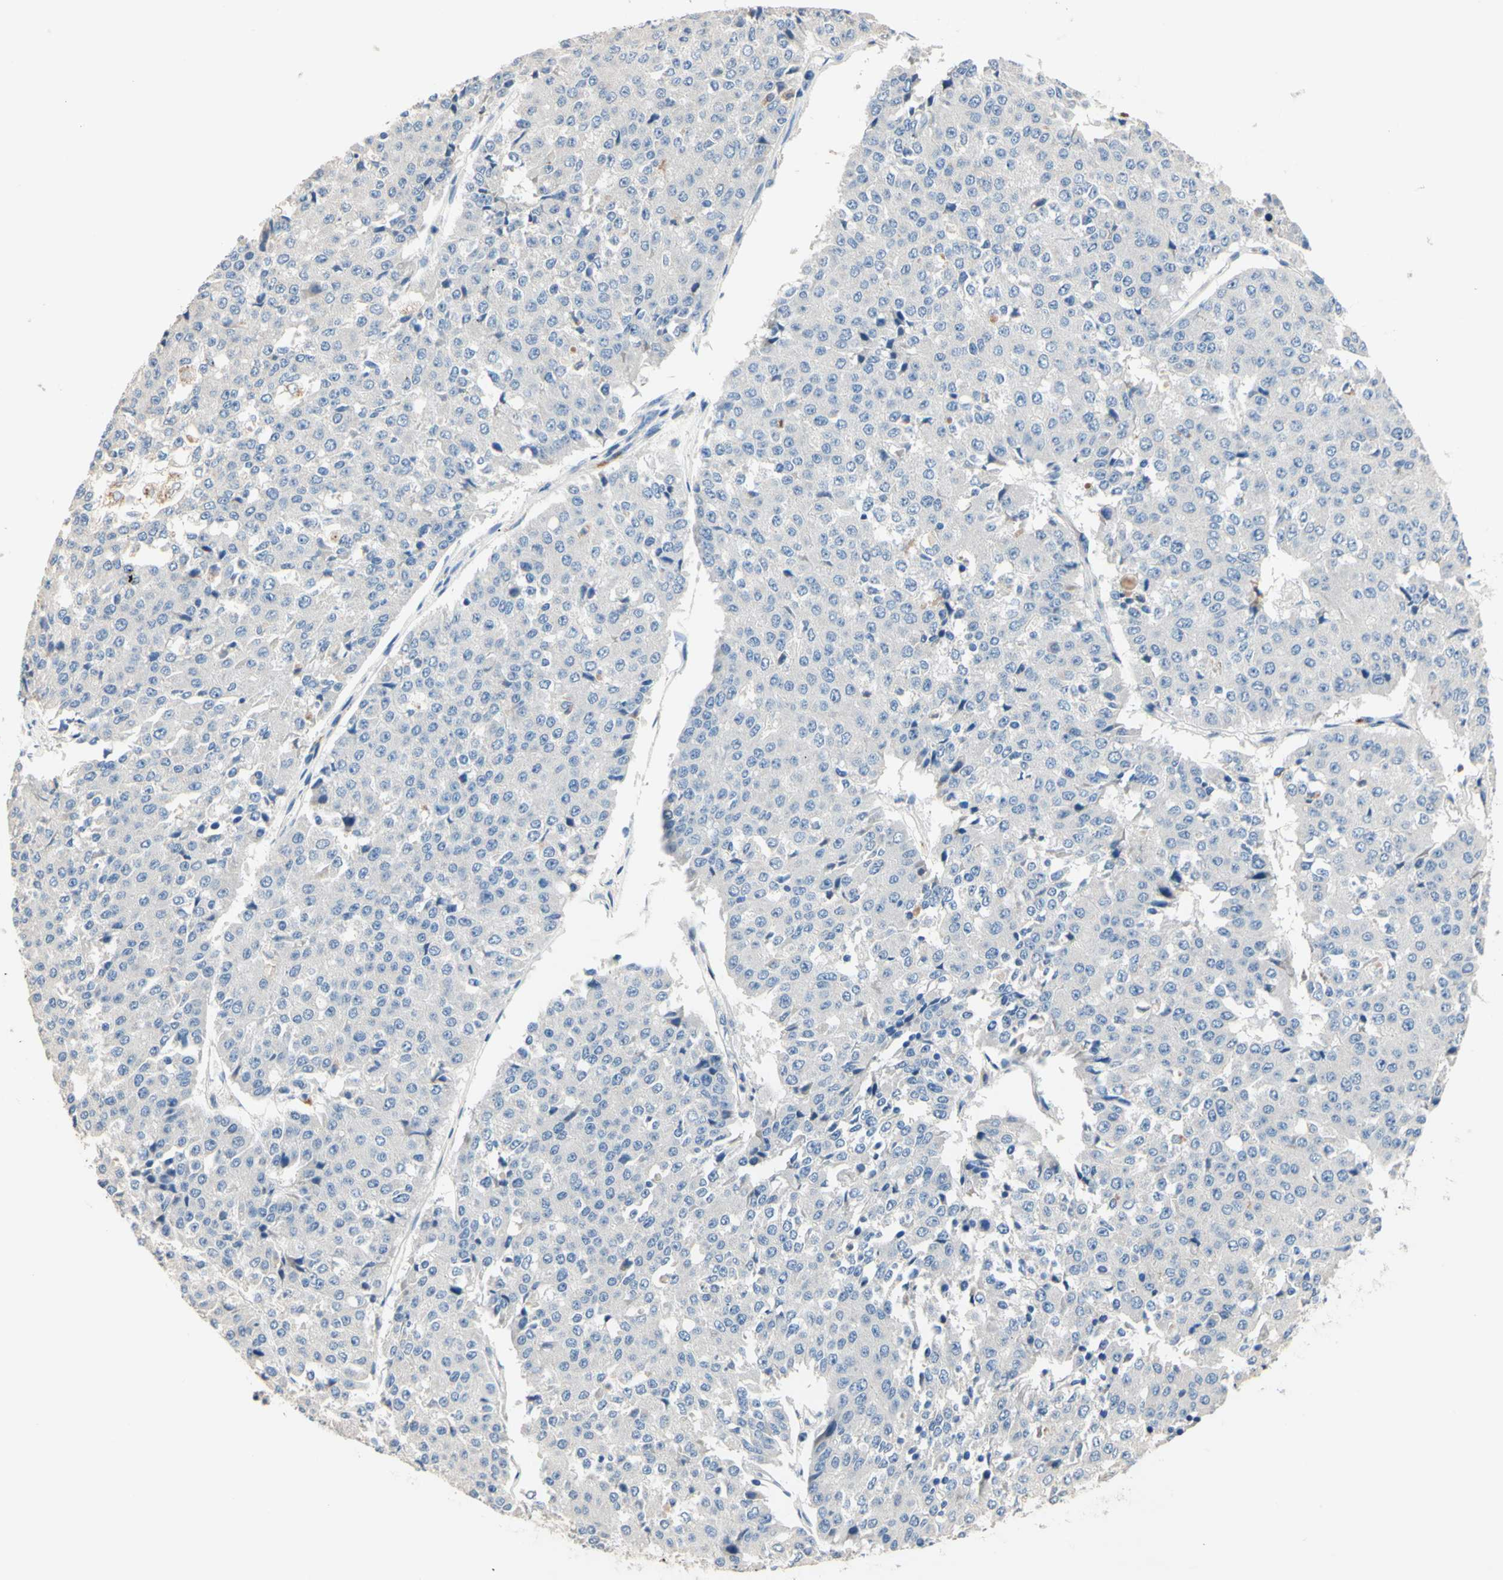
{"staining": {"intensity": "negative", "quantity": "none", "location": "none"}, "tissue": "pancreatic cancer", "cell_type": "Tumor cells", "image_type": "cancer", "snomed": [{"axis": "morphology", "description": "Adenocarcinoma, NOS"}, {"axis": "topography", "description": "Pancreas"}], "caption": "Human adenocarcinoma (pancreatic) stained for a protein using immunohistochemistry reveals no expression in tumor cells.", "gene": "CDON", "patient": {"sex": "male", "age": 50}}